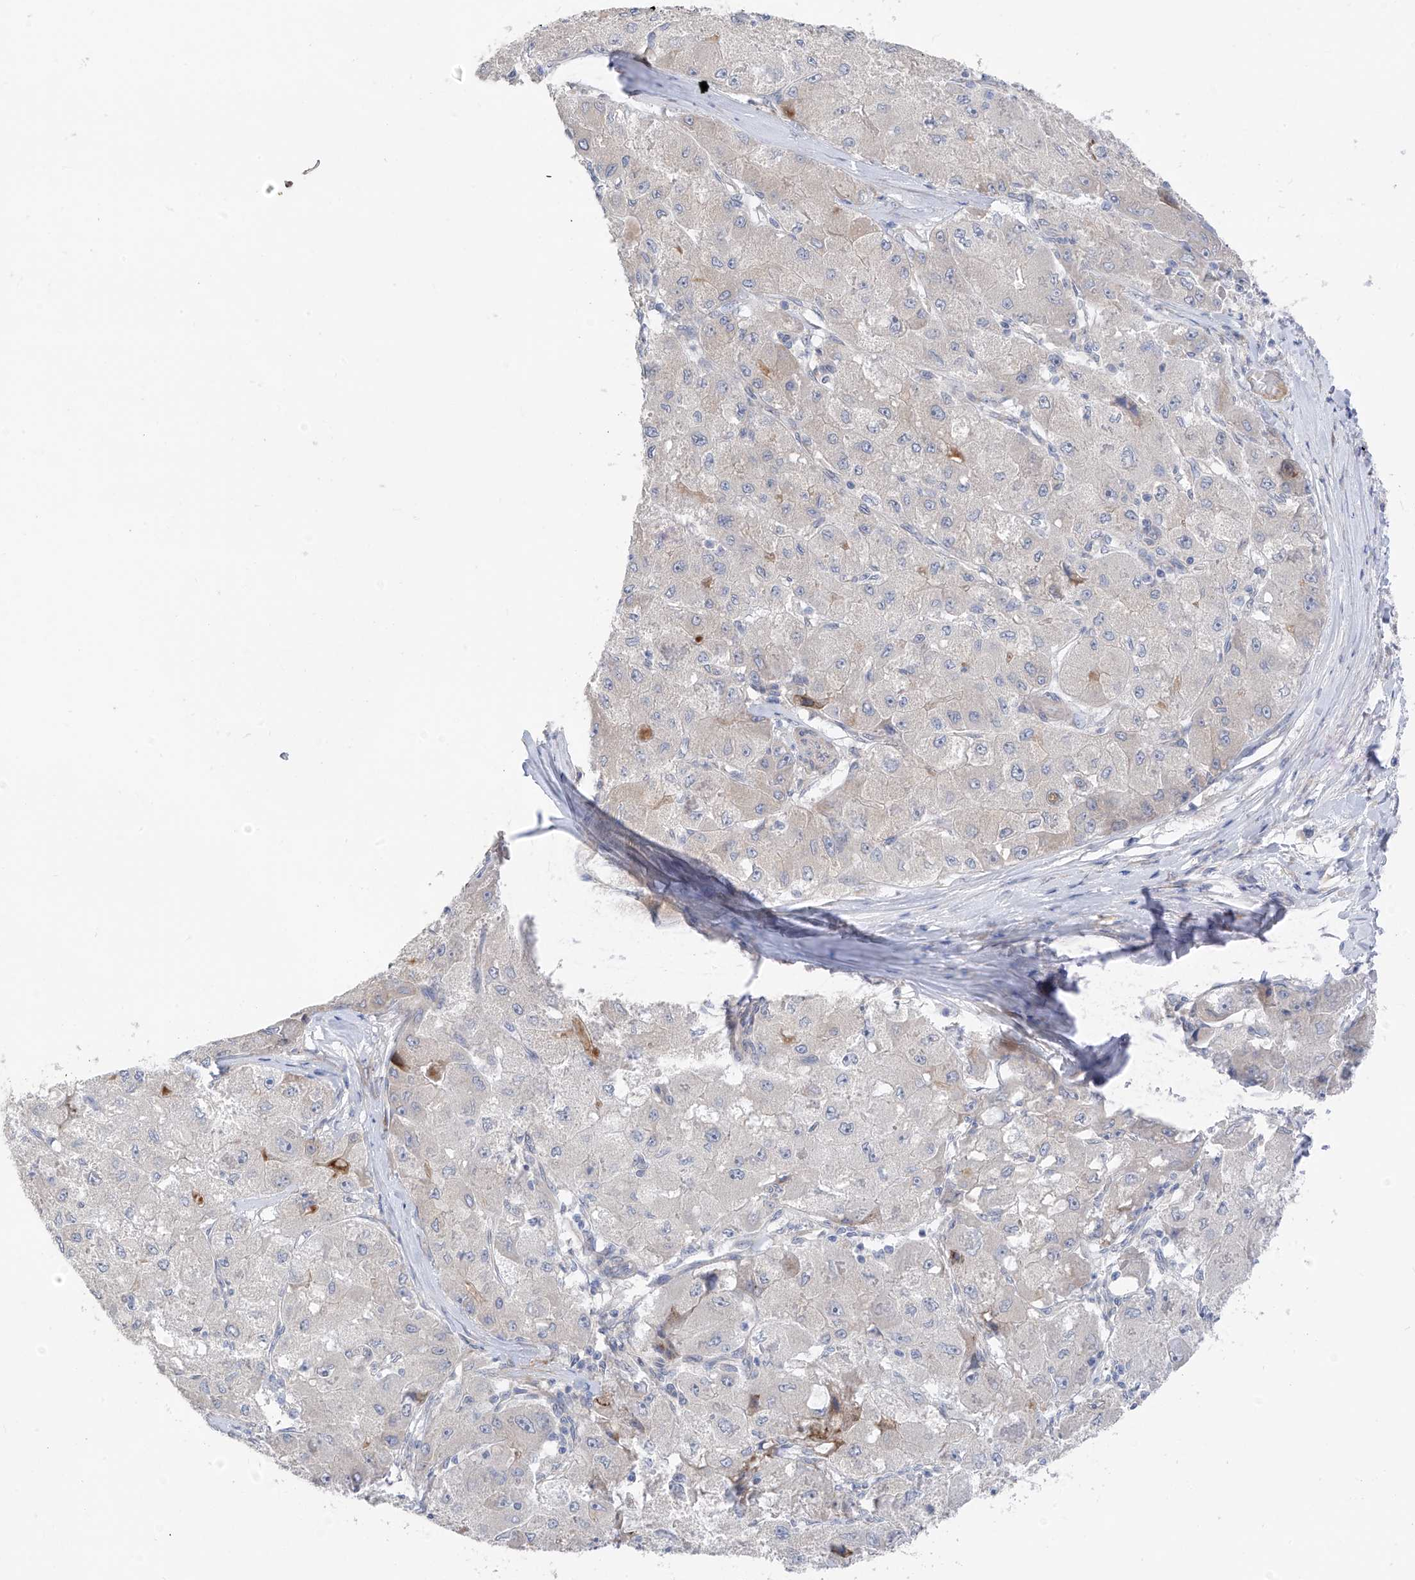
{"staining": {"intensity": "negative", "quantity": "none", "location": "none"}, "tissue": "liver cancer", "cell_type": "Tumor cells", "image_type": "cancer", "snomed": [{"axis": "morphology", "description": "Carcinoma, Hepatocellular, NOS"}, {"axis": "topography", "description": "Liver"}], "caption": "There is no significant positivity in tumor cells of liver hepatocellular carcinoma.", "gene": "NALCN", "patient": {"sex": "male", "age": 80}}